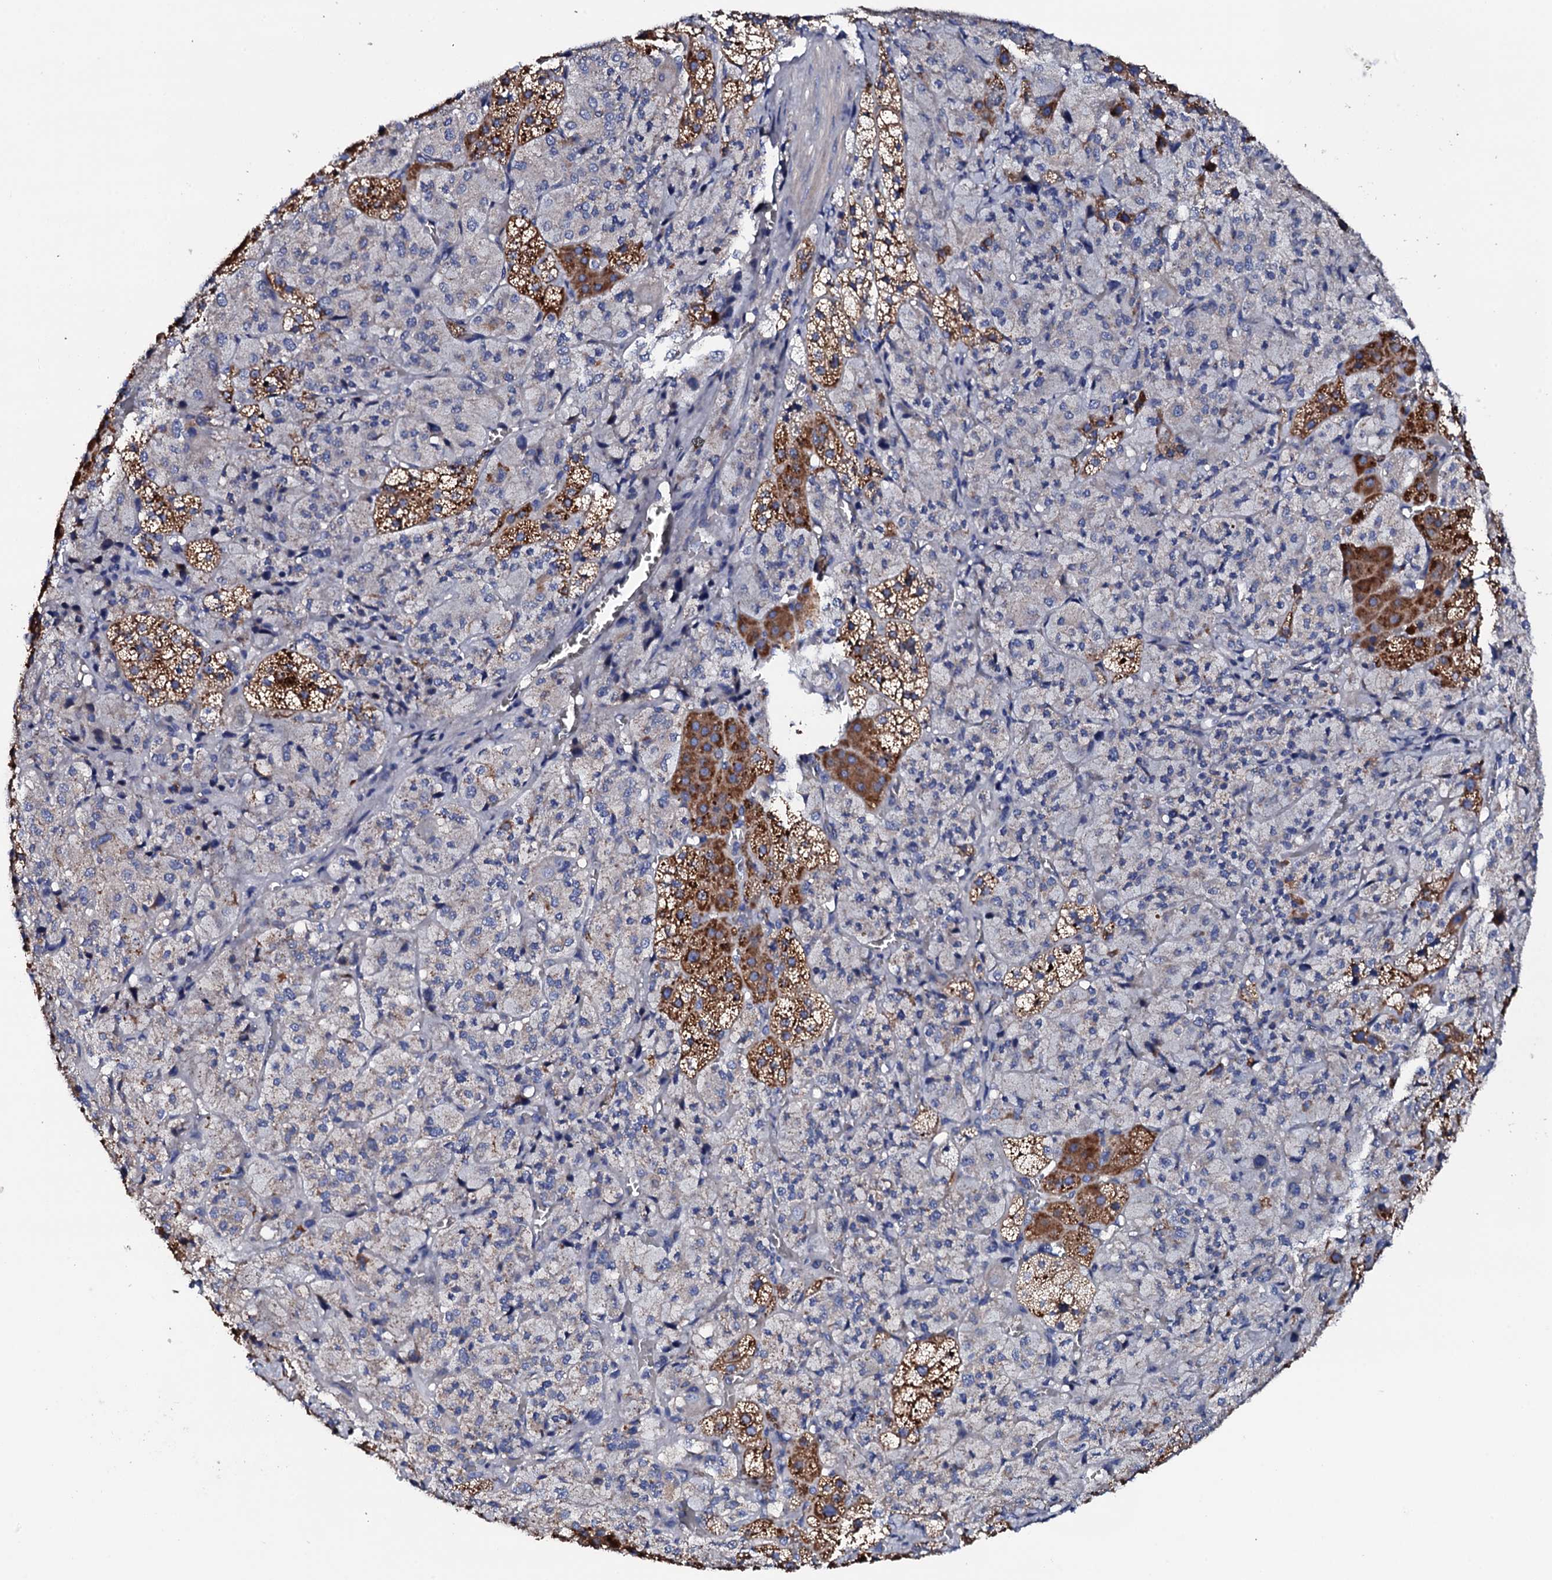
{"staining": {"intensity": "moderate", "quantity": "25%-75%", "location": "cytoplasmic/membranous"}, "tissue": "adrenal gland", "cell_type": "Glandular cells", "image_type": "normal", "snomed": [{"axis": "morphology", "description": "Normal tissue, NOS"}, {"axis": "topography", "description": "Adrenal gland"}], "caption": "Moderate cytoplasmic/membranous protein positivity is present in approximately 25%-75% of glandular cells in adrenal gland. The protein is shown in brown color, while the nuclei are stained blue.", "gene": "TCAF2C", "patient": {"sex": "female", "age": 44}}